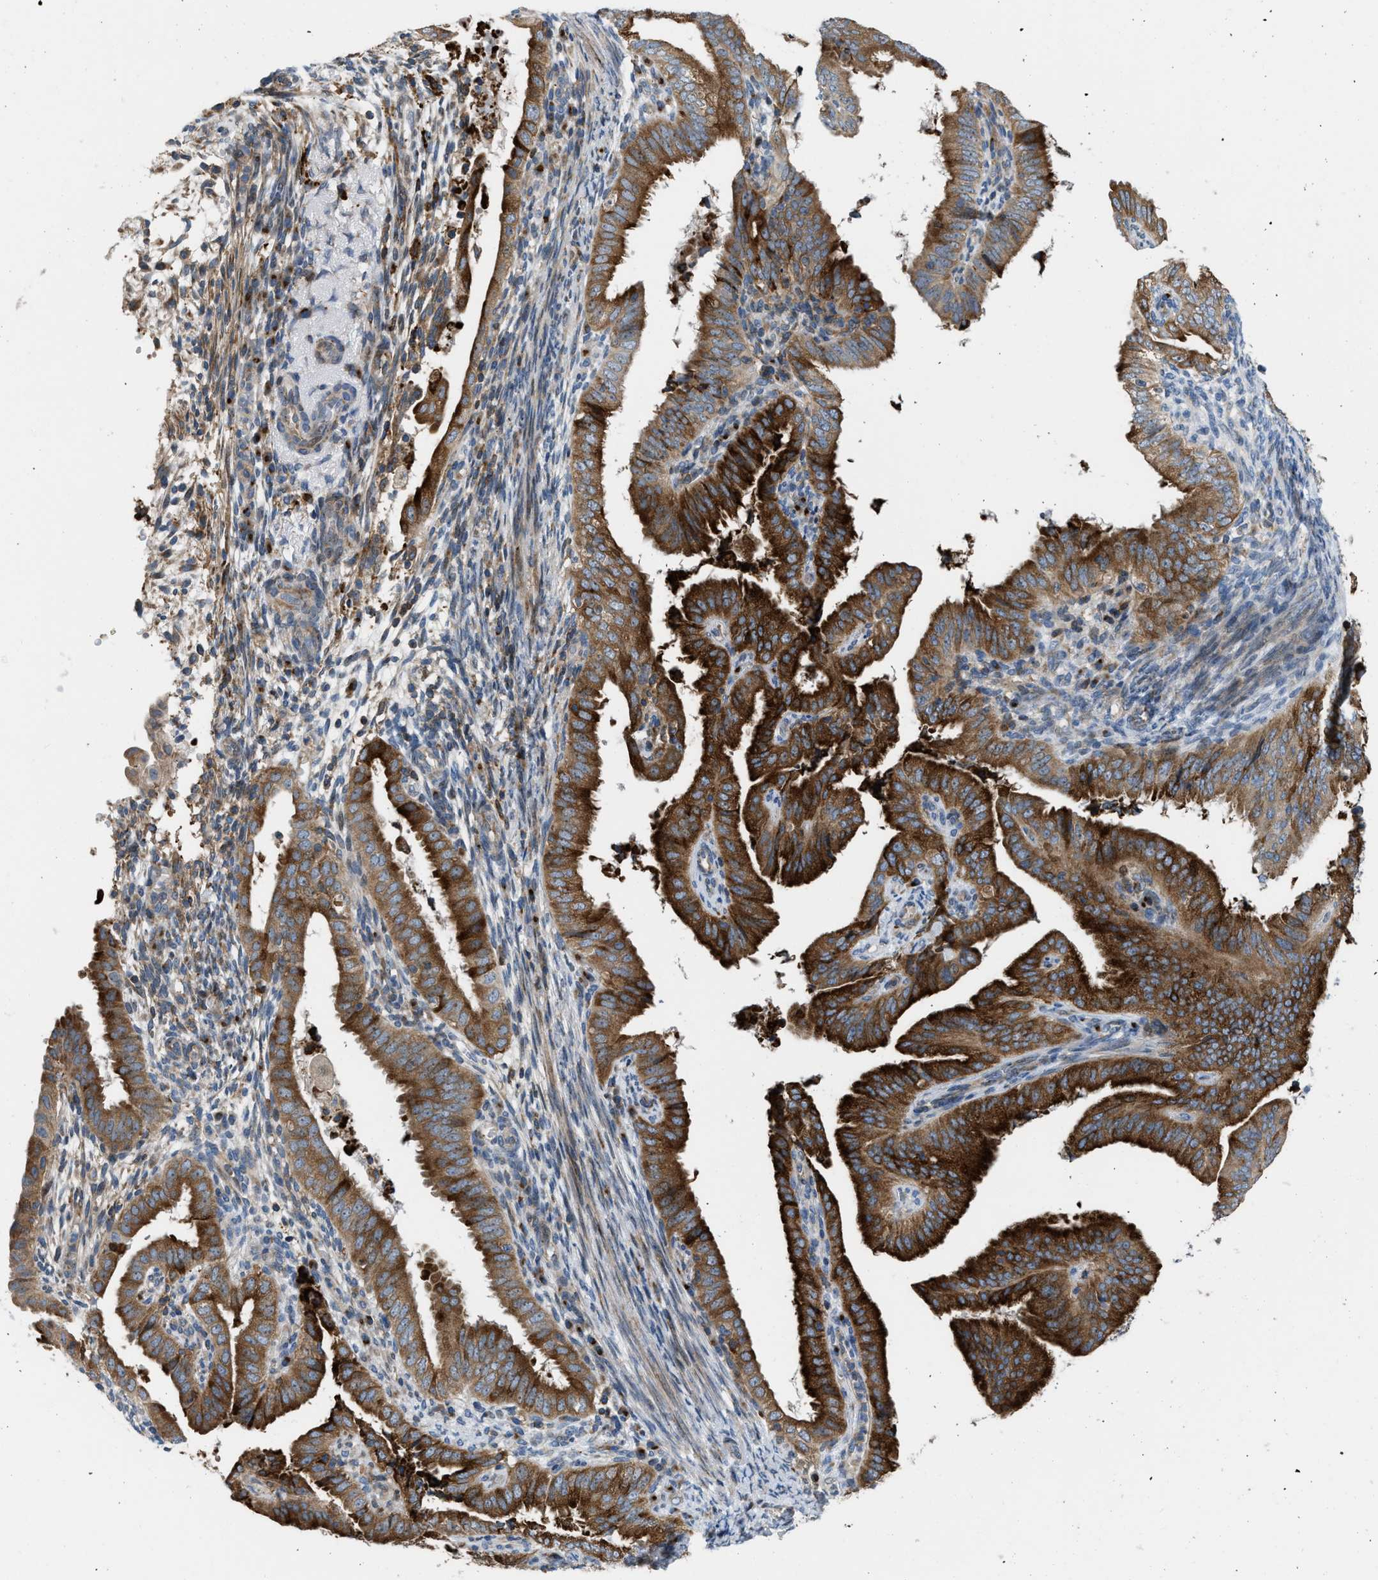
{"staining": {"intensity": "strong", "quantity": ">75%", "location": "cytoplasmic/membranous"}, "tissue": "endometrial cancer", "cell_type": "Tumor cells", "image_type": "cancer", "snomed": [{"axis": "morphology", "description": "Adenocarcinoma, NOS"}, {"axis": "topography", "description": "Endometrium"}], "caption": "A micrograph of endometrial cancer stained for a protein exhibits strong cytoplasmic/membranous brown staining in tumor cells.", "gene": "DIPK1A", "patient": {"sex": "female", "age": 58}}